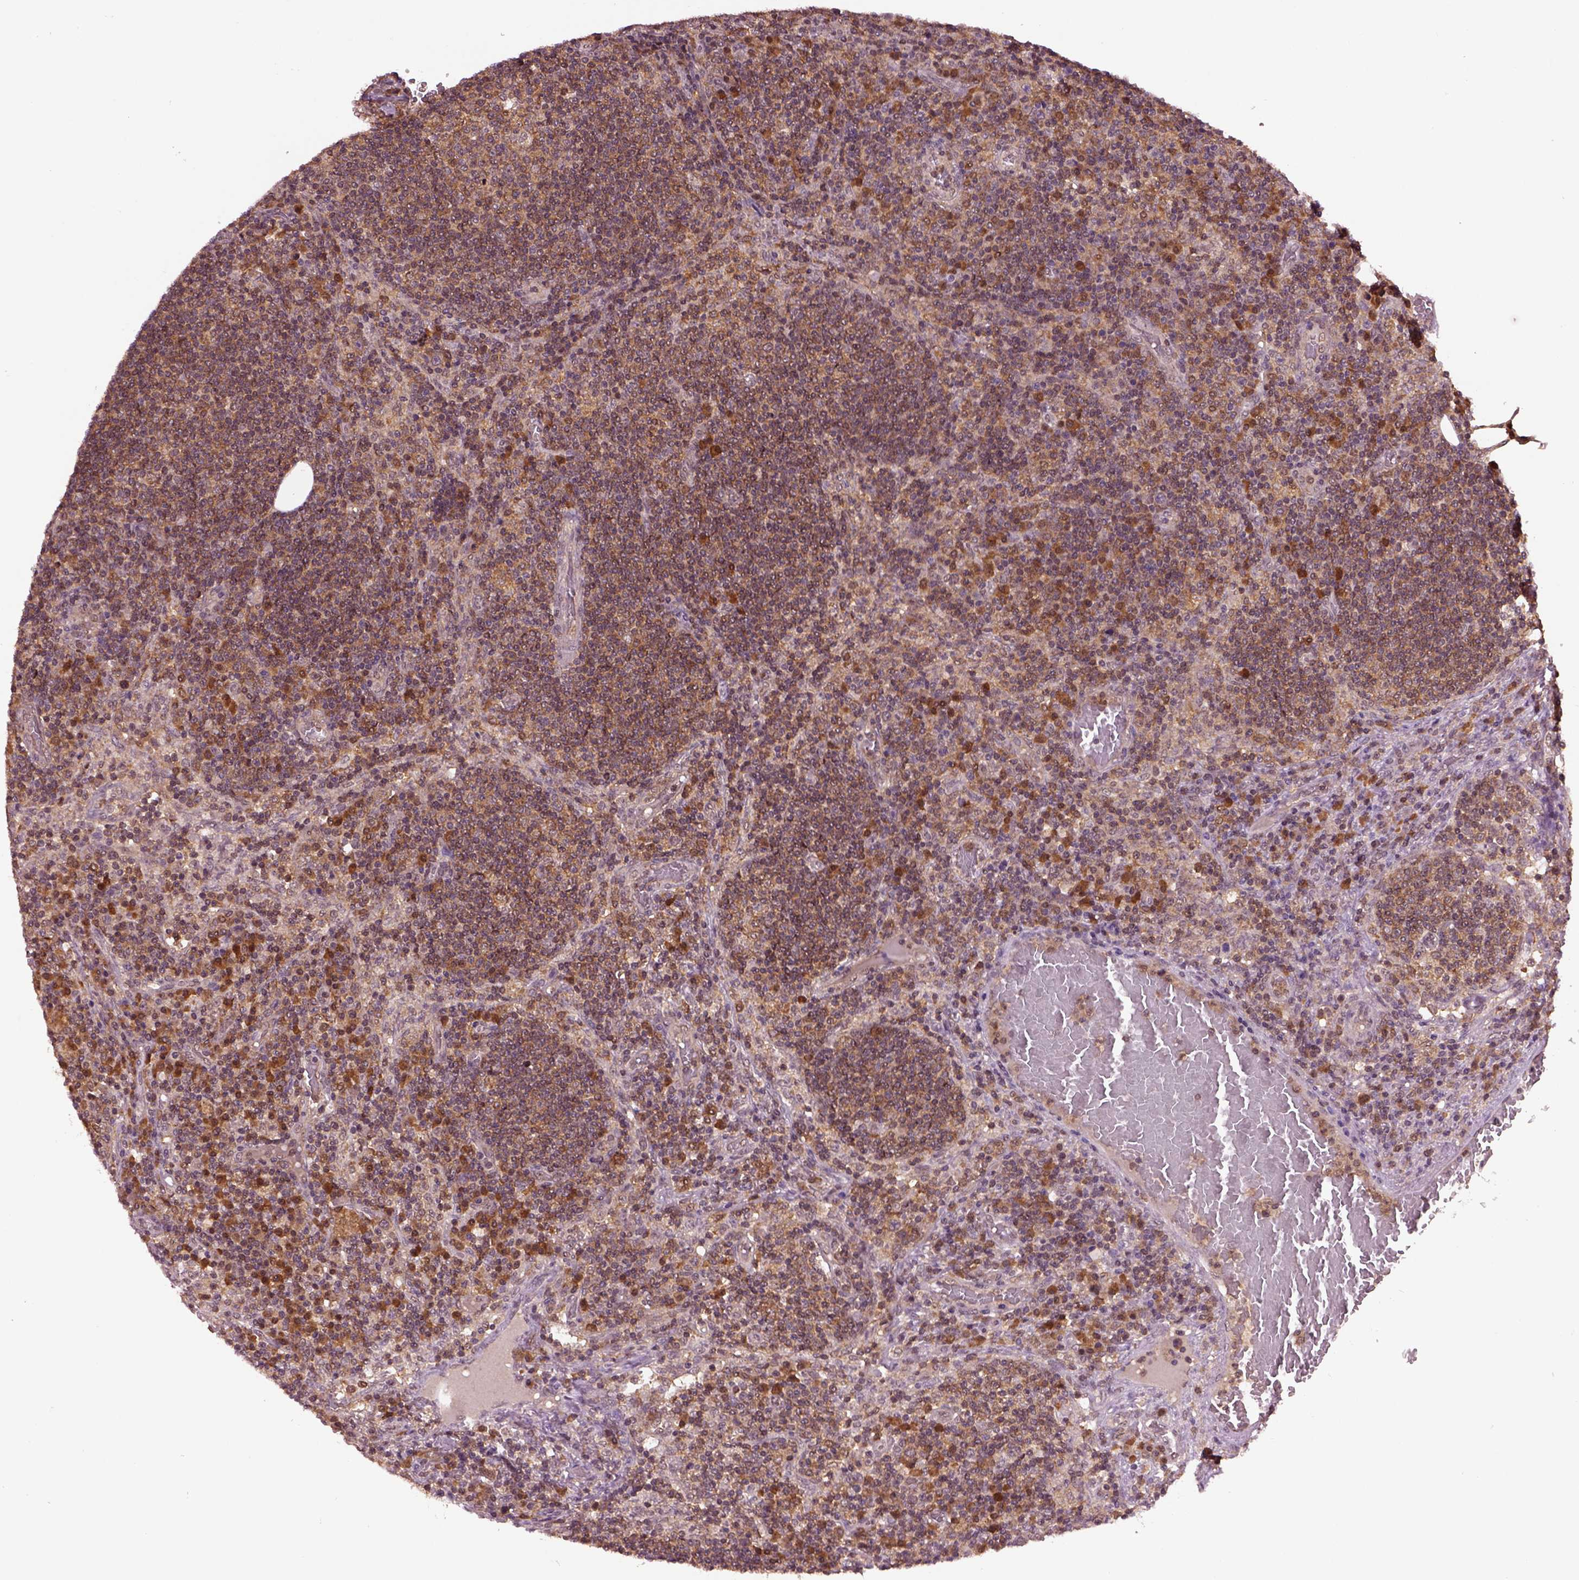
{"staining": {"intensity": "strong", "quantity": "<25%", "location": "cytoplasmic/membranous"}, "tissue": "lymph node", "cell_type": "Germinal center cells", "image_type": "normal", "snomed": [{"axis": "morphology", "description": "Normal tissue, NOS"}, {"axis": "topography", "description": "Lymph node"}], "caption": "This histopathology image shows immunohistochemistry (IHC) staining of benign lymph node, with medium strong cytoplasmic/membranous positivity in approximately <25% of germinal center cells.", "gene": "MDP1", "patient": {"sex": "male", "age": 63}}